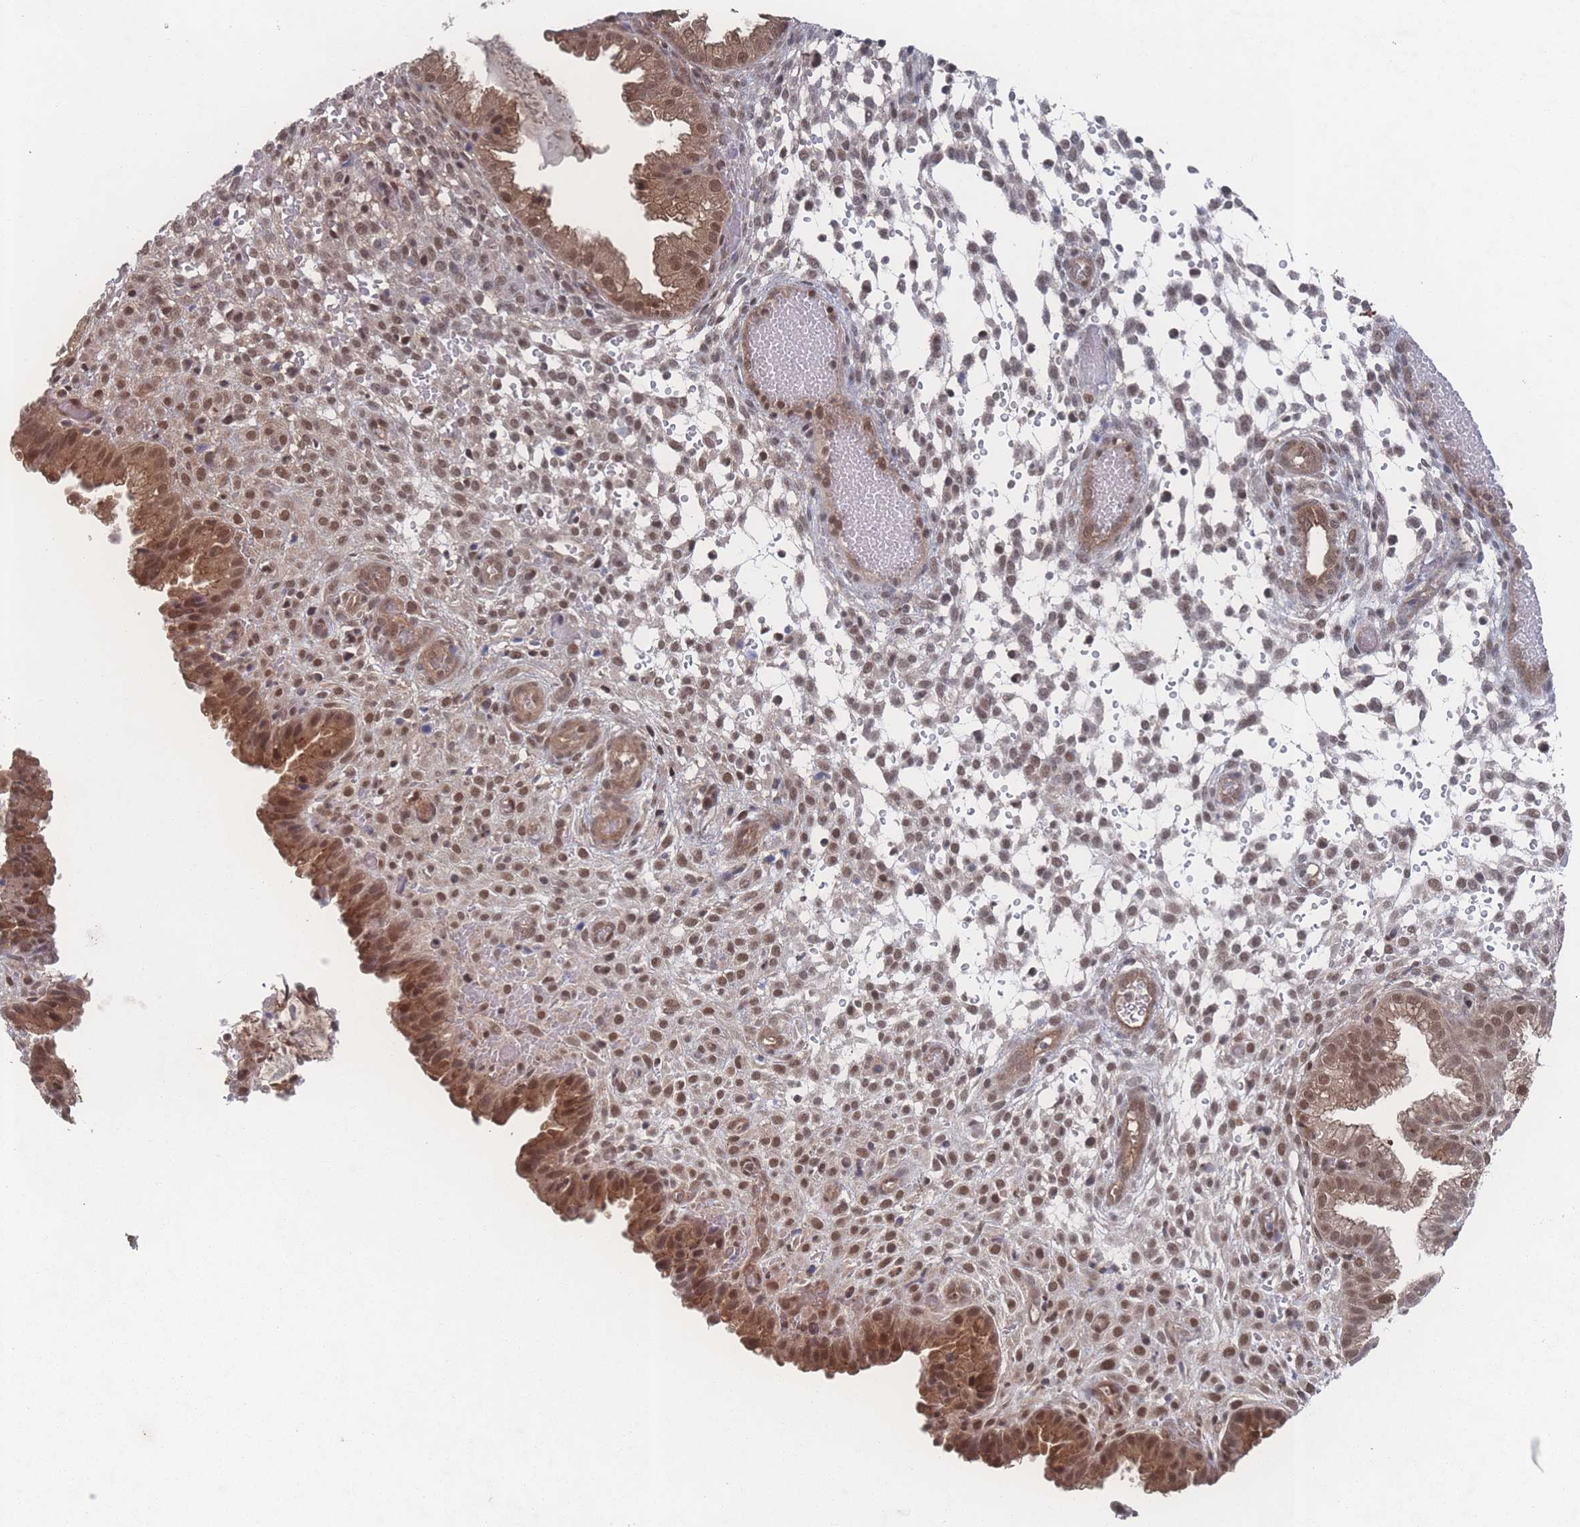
{"staining": {"intensity": "negative", "quantity": "none", "location": "none"}, "tissue": "endometrium", "cell_type": "Cells in endometrial stroma", "image_type": "normal", "snomed": [{"axis": "morphology", "description": "Normal tissue, NOS"}, {"axis": "topography", "description": "Endometrium"}], "caption": "Cells in endometrial stroma show no significant protein staining in benign endometrium.", "gene": "PSMA1", "patient": {"sex": "female", "age": 33}}